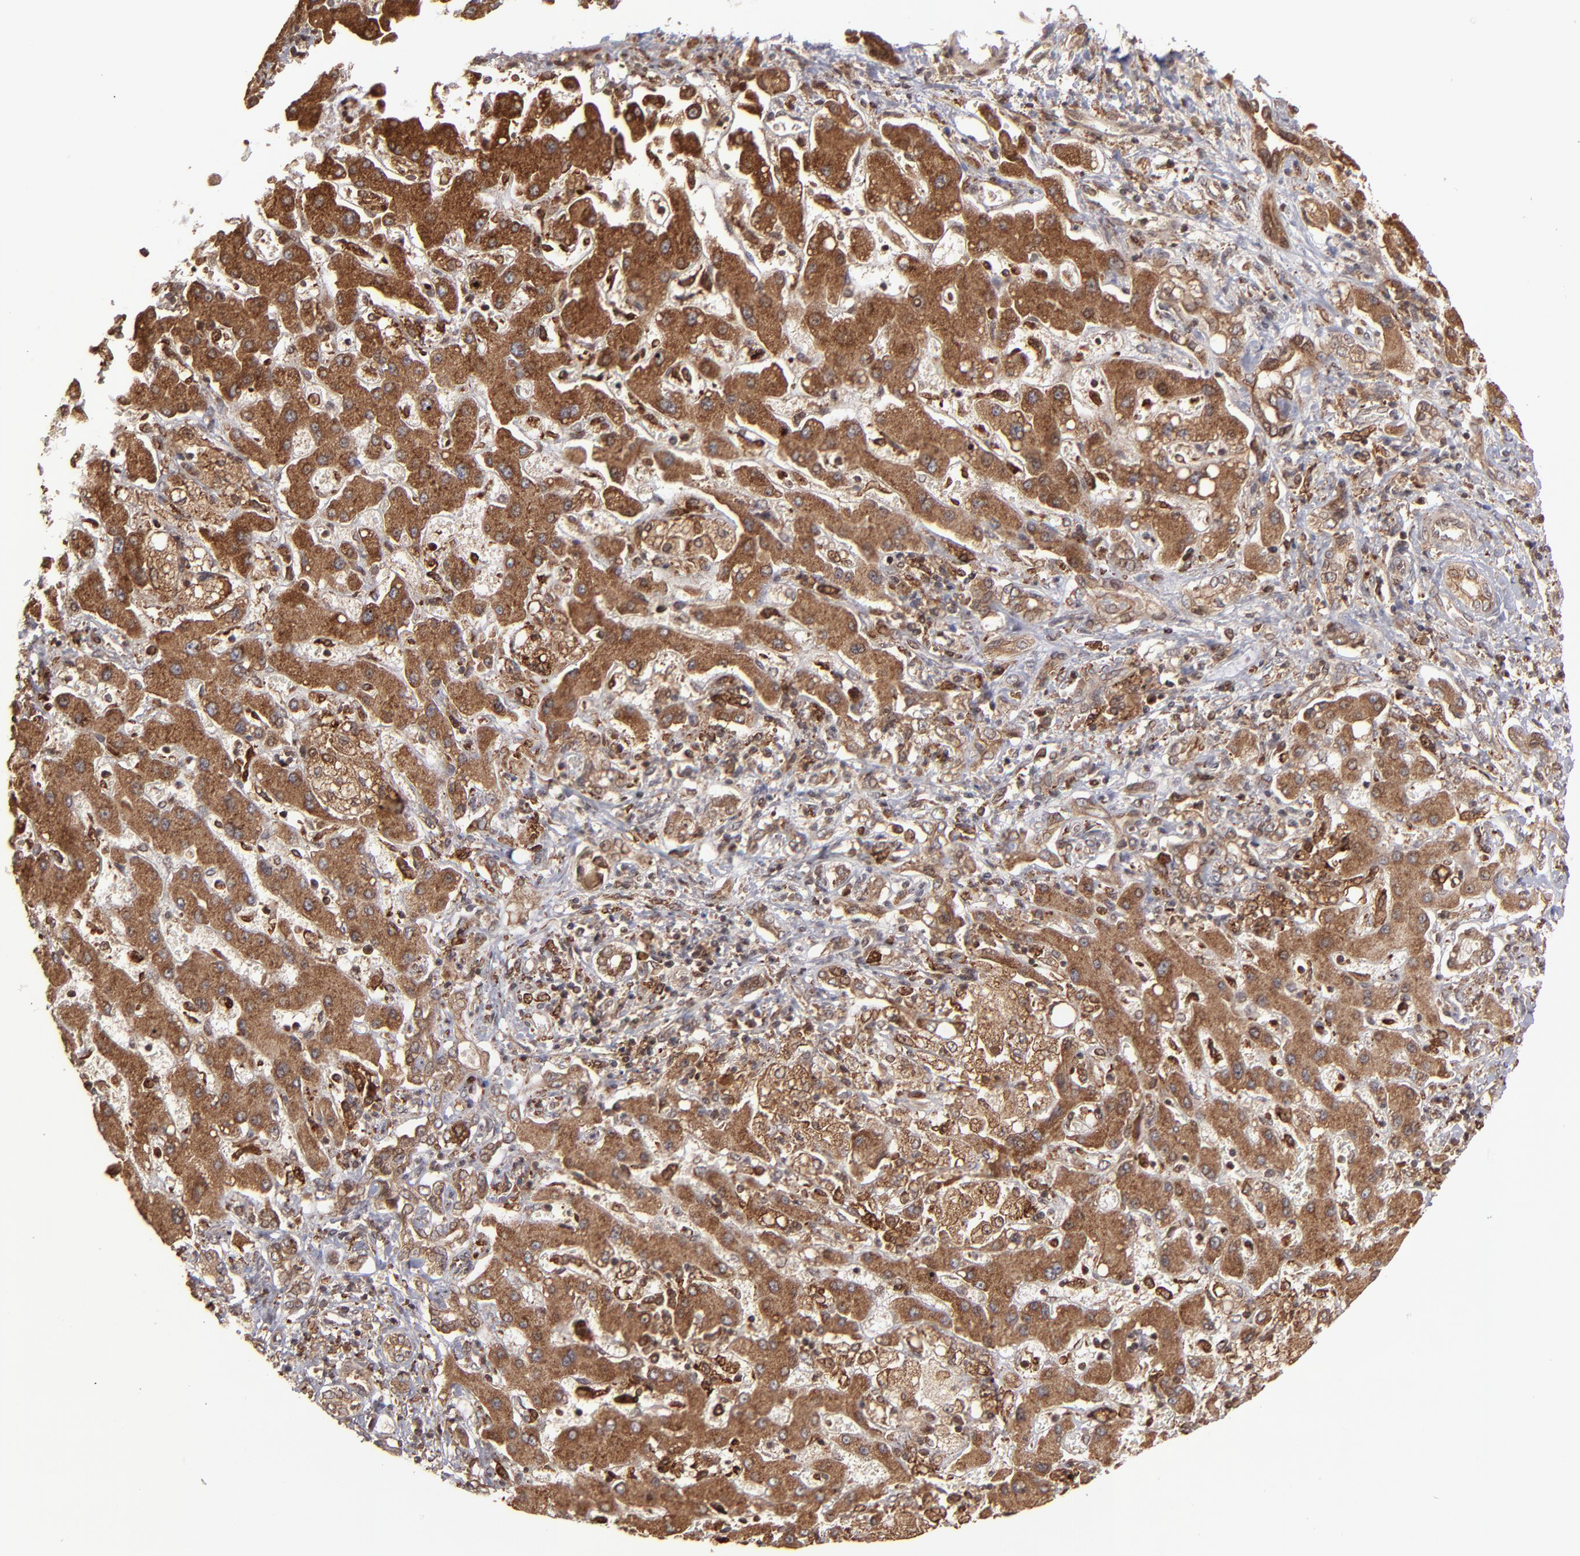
{"staining": {"intensity": "strong", "quantity": ">75%", "location": "cytoplasmic/membranous,nuclear"}, "tissue": "liver cancer", "cell_type": "Tumor cells", "image_type": "cancer", "snomed": [{"axis": "morphology", "description": "Cholangiocarcinoma"}, {"axis": "topography", "description": "Liver"}], "caption": "Immunohistochemistry (IHC) photomicrograph of neoplastic tissue: human cholangiocarcinoma (liver) stained using IHC exhibits high levels of strong protein expression localized specifically in the cytoplasmic/membranous and nuclear of tumor cells, appearing as a cytoplasmic/membranous and nuclear brown color.", "gene": "RGS6", "patient": {"sex": "male", "age": 50}}